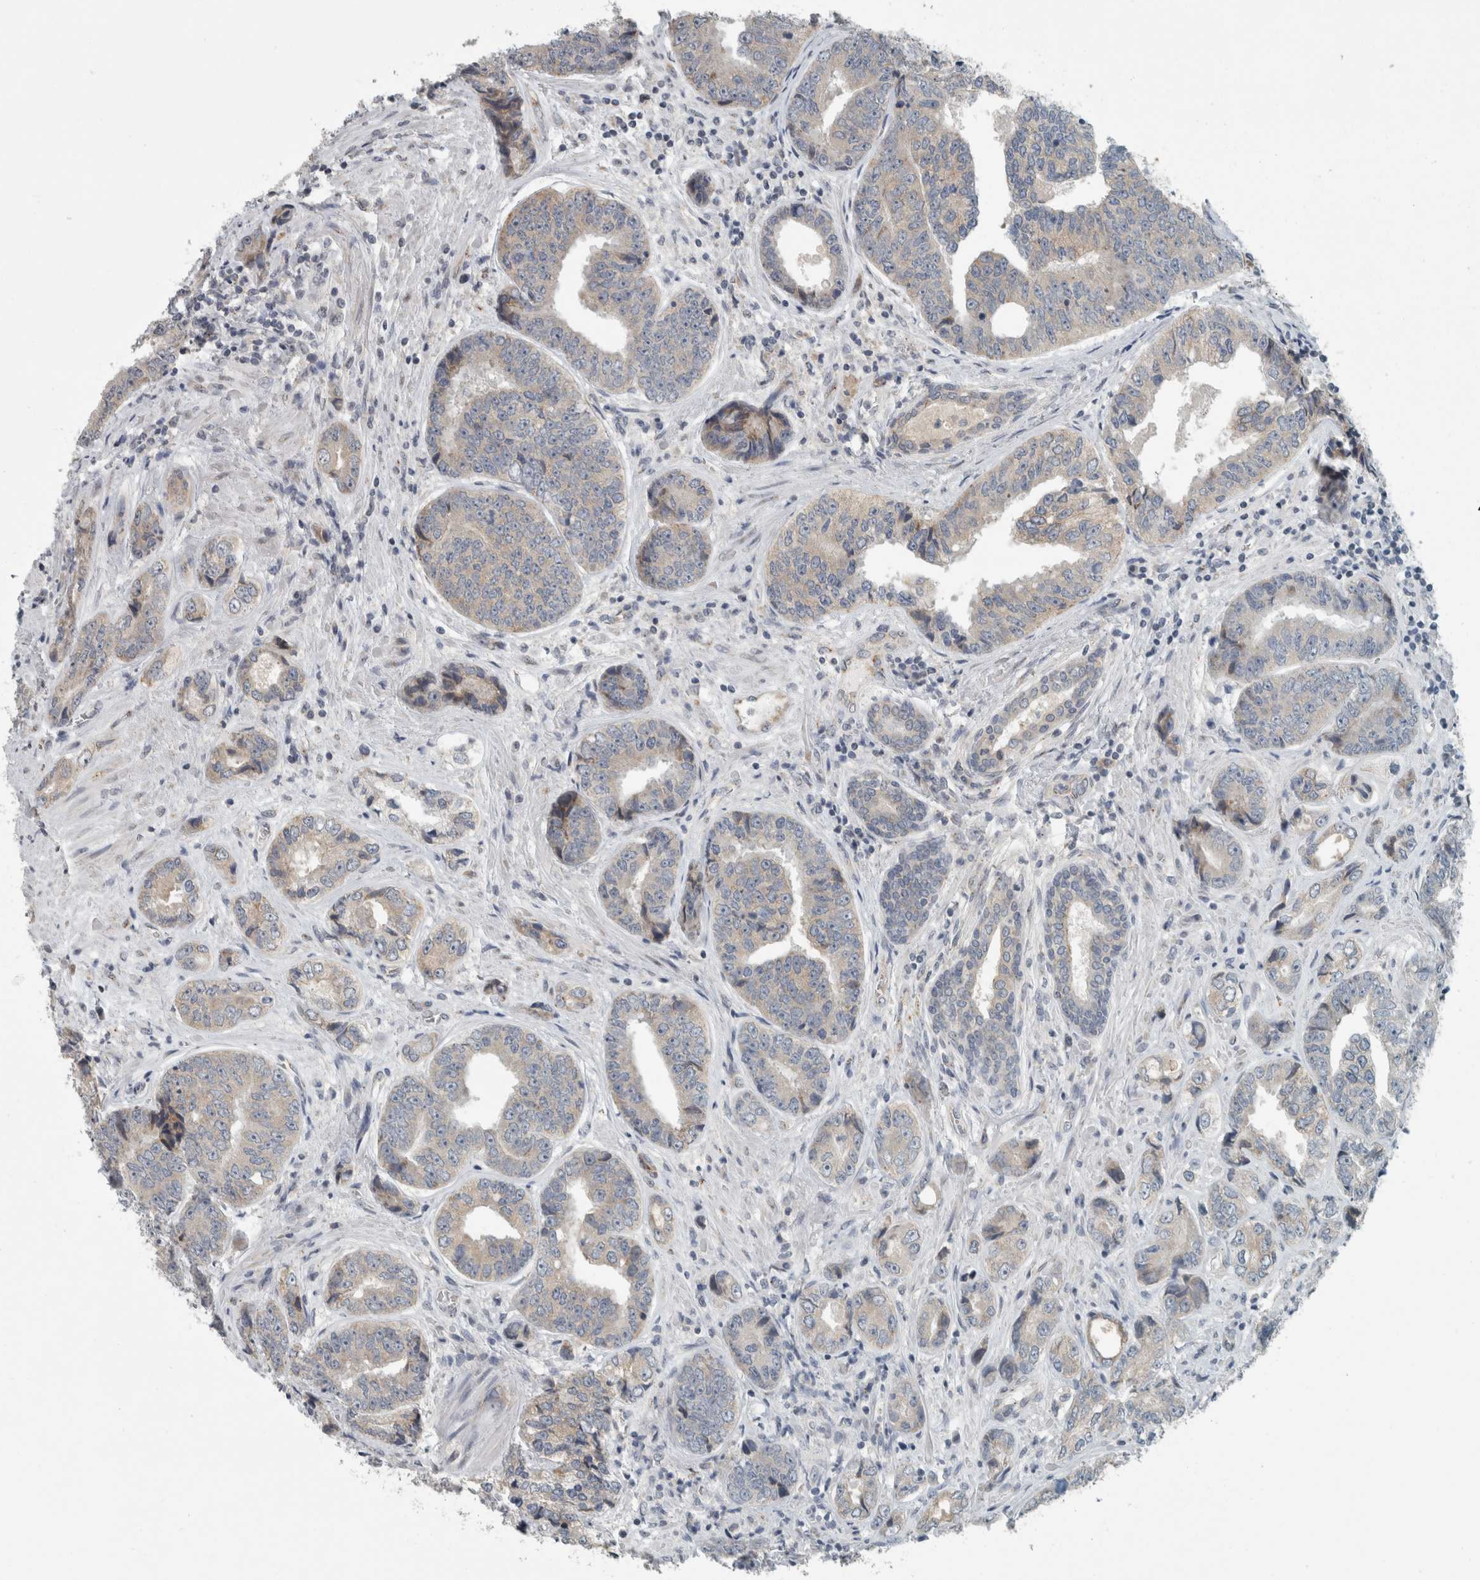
{"staining": {"intensity": "weak", "quantity": "<25%", "location": "cytoplasmic/membranous"}, "tissue": "prostate cancer", "cell_type": "Tumor cells", "image_type": "cancer", "snomed": [{"axis": "morphology", "description": "Adenocarcinoma, High grade"}, {"axis": "topography", "description": "Prostate"}], "caption": "DAB (3,3'-diaminobenzidine) immunohistochemical staining of prostate cancer (adenocarcinoma (high-grade)) shows no significant staining in tumor cells.", "gene": "KIF1C", "patient": {"sex": "male", "age": 61}}